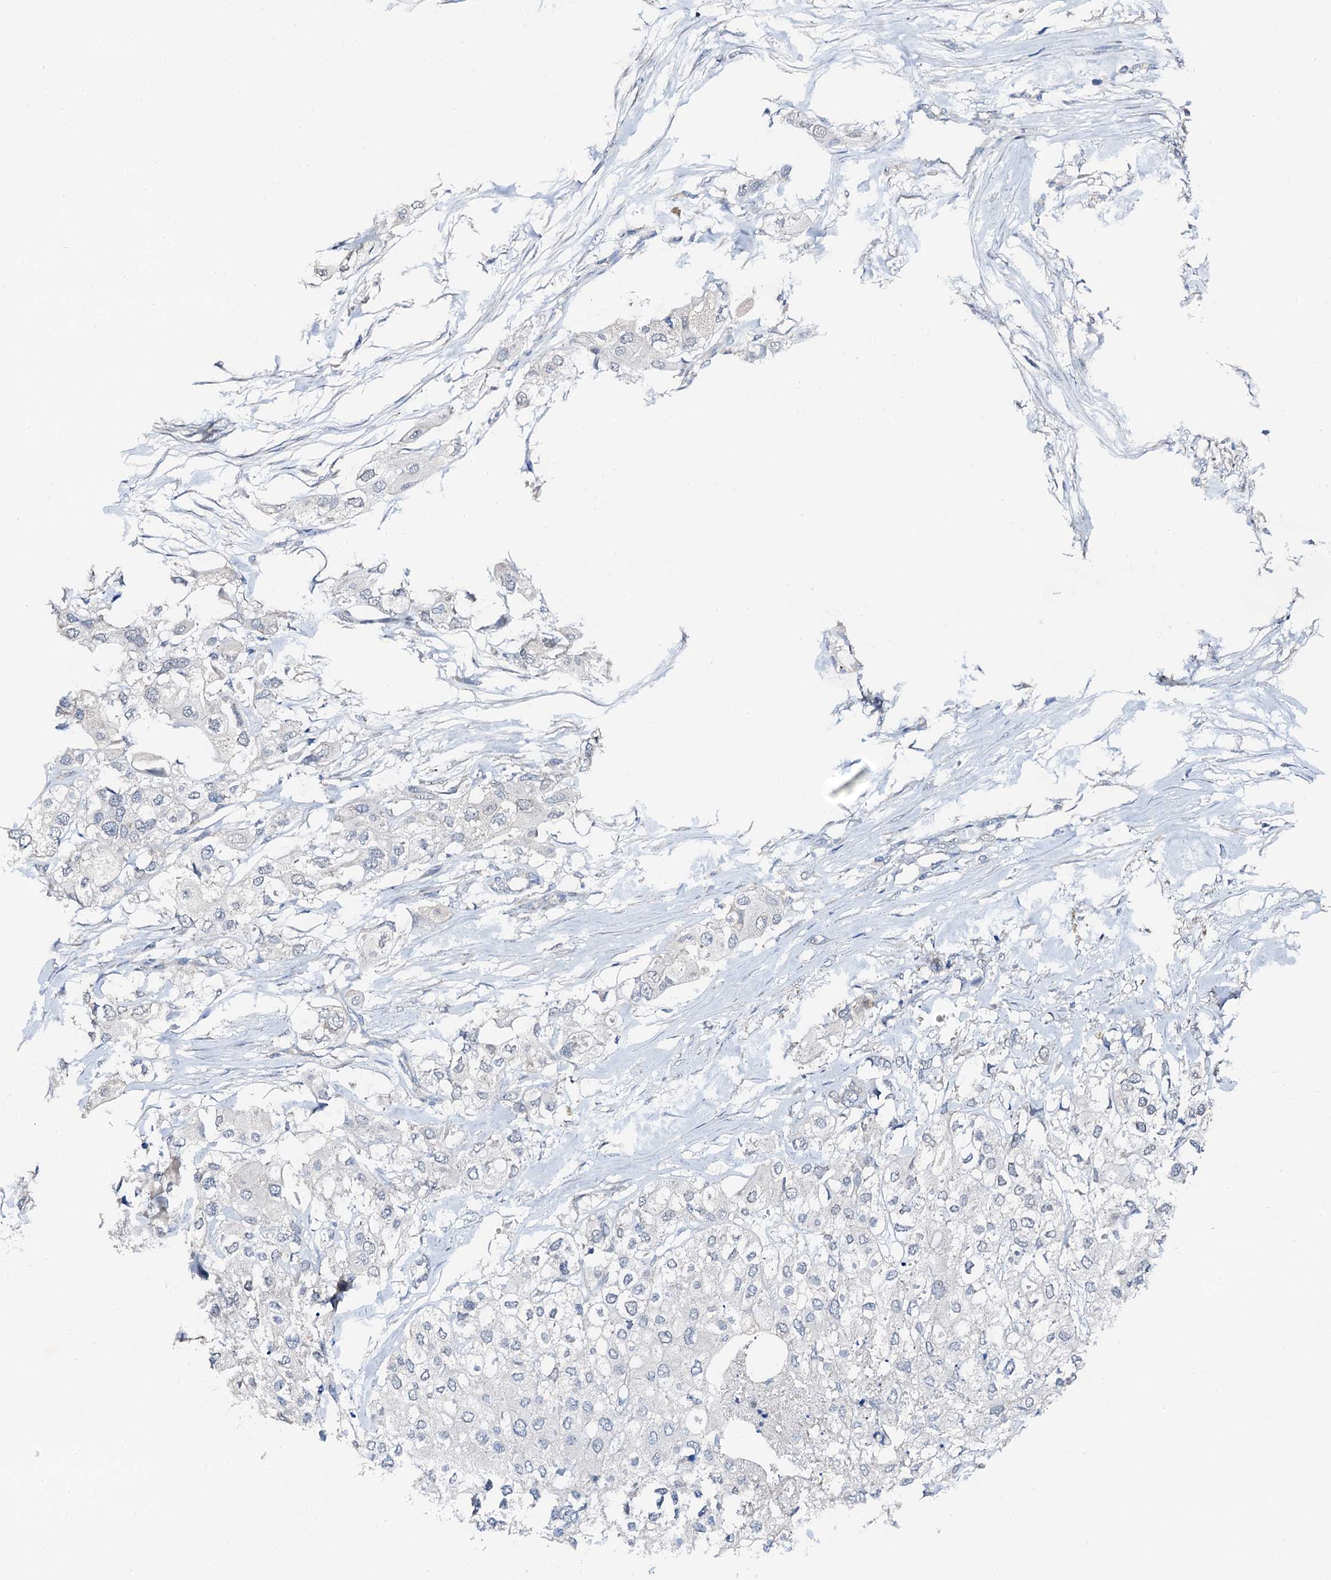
{"staining": {"intensity": "negative", "quantity": "none", "location": "none"}, "tissue": "urothelial cancer", "cell_type": "Tumor cells", "image_type": "cancer", "snomed": [{"axis": "morphology", "description": "Urothelial carcinoma, High grade"}, {"axis": "topography", "description": "Urinary bladder"}], "caption": "This histopathology image is of urothelial cancer stained with immunohistochemistry (IHC) to label a protein in brown with the nuclei are counter-stained blue. There is no positivity in tumor cells.", "gene": "FLYWCH1", "patient": {"sex": "male", "age": 64}}